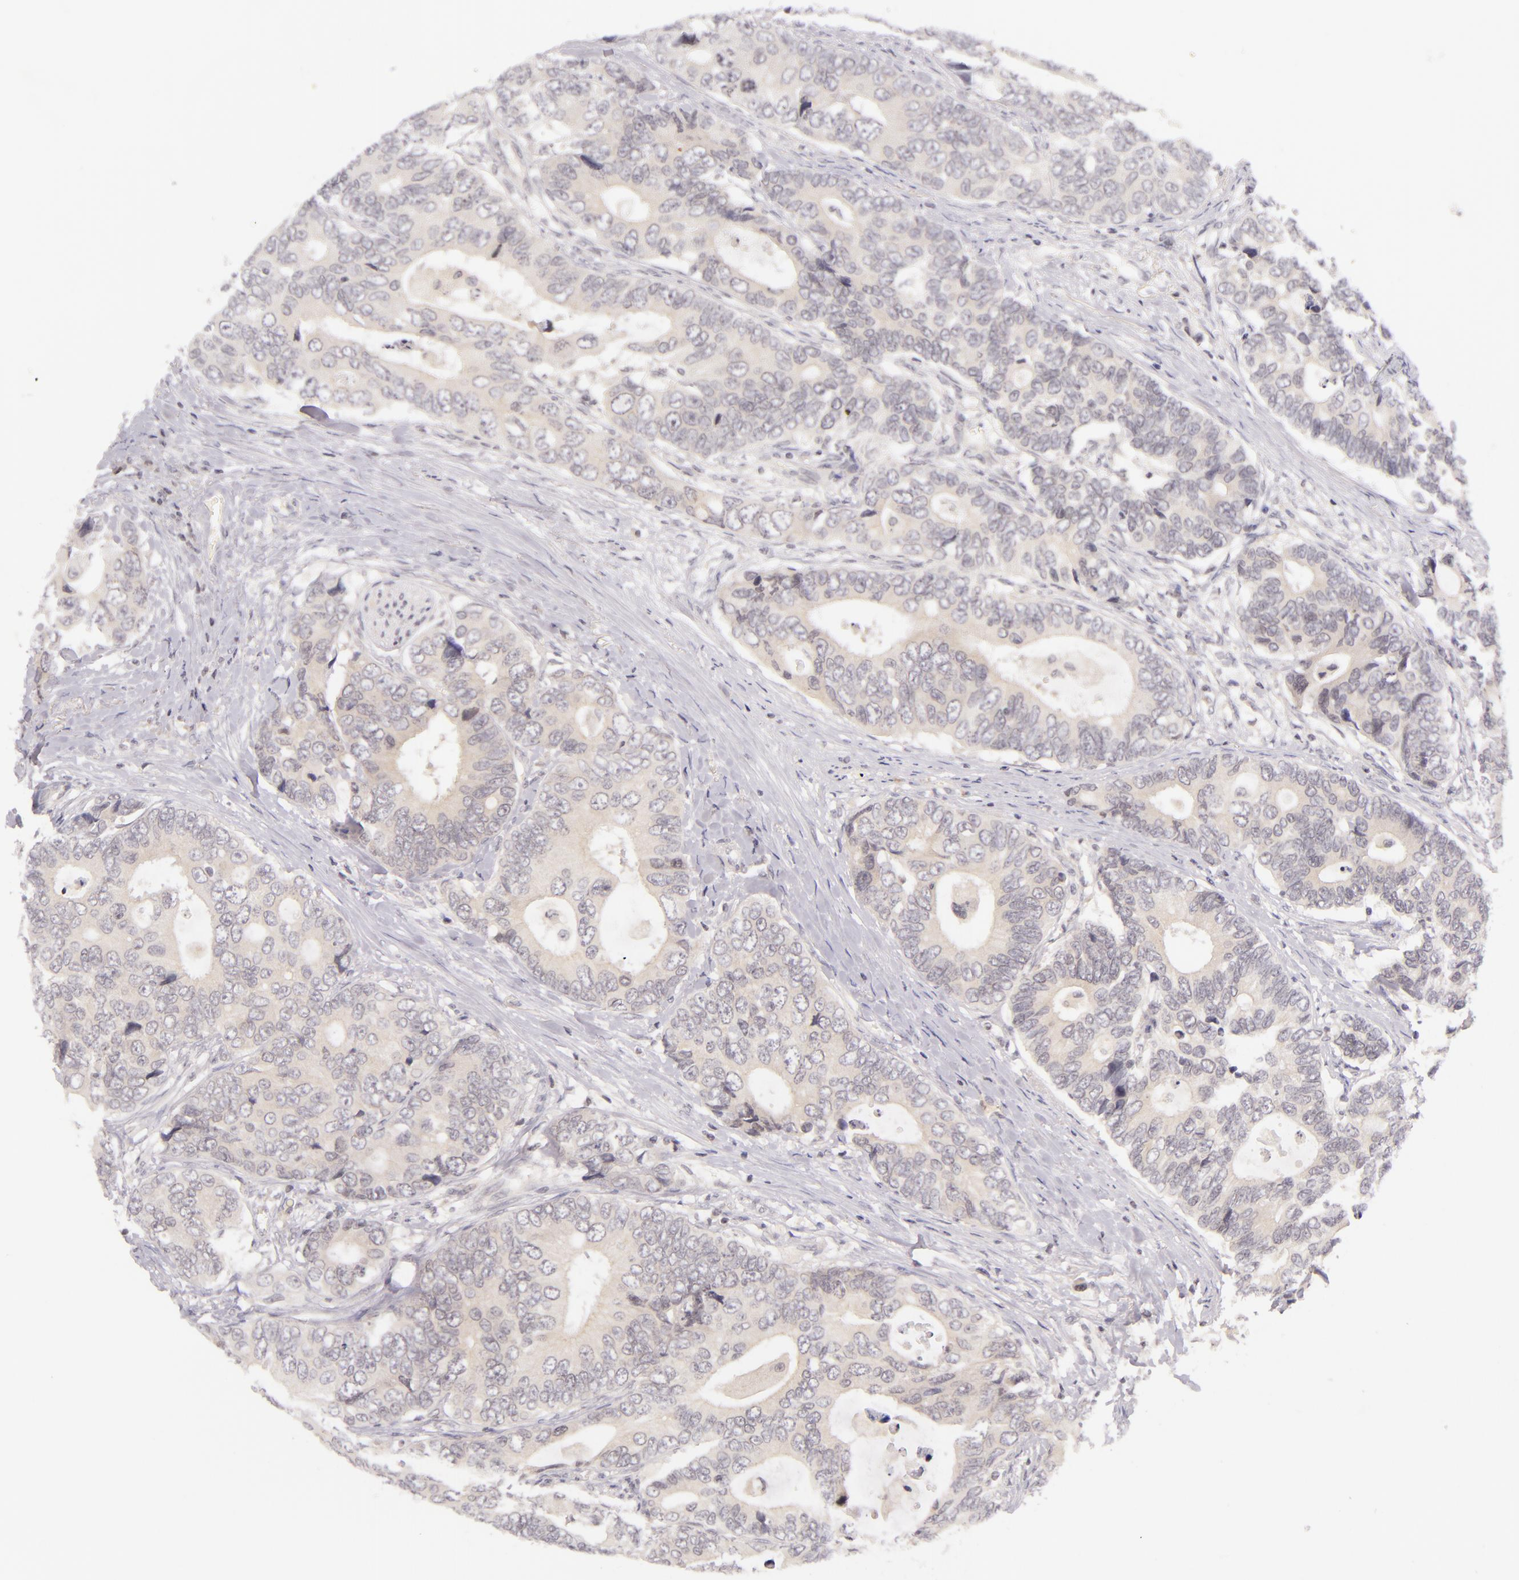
{"staining": {"intensity": "weak", "quantity": "<25%", "location": "cytoplasmic/membranous"}, "tissue": "colorectal cancer", "cell_type": "Tumor cells", "image_type": "cancer", "snomed": [{"axis": "morphology", "description": "Adenocarcinoma, NOS"}, {"axis": "topography", "description": "Rectum"}], "caption": "Tumor cells show no significant positivity in colorectal cancer. (Immunohistochemistry (ihc), brightfield microscopy, high magnification).", "gene": "CASP8", "patient": {"sex": "female", "age": 67}}